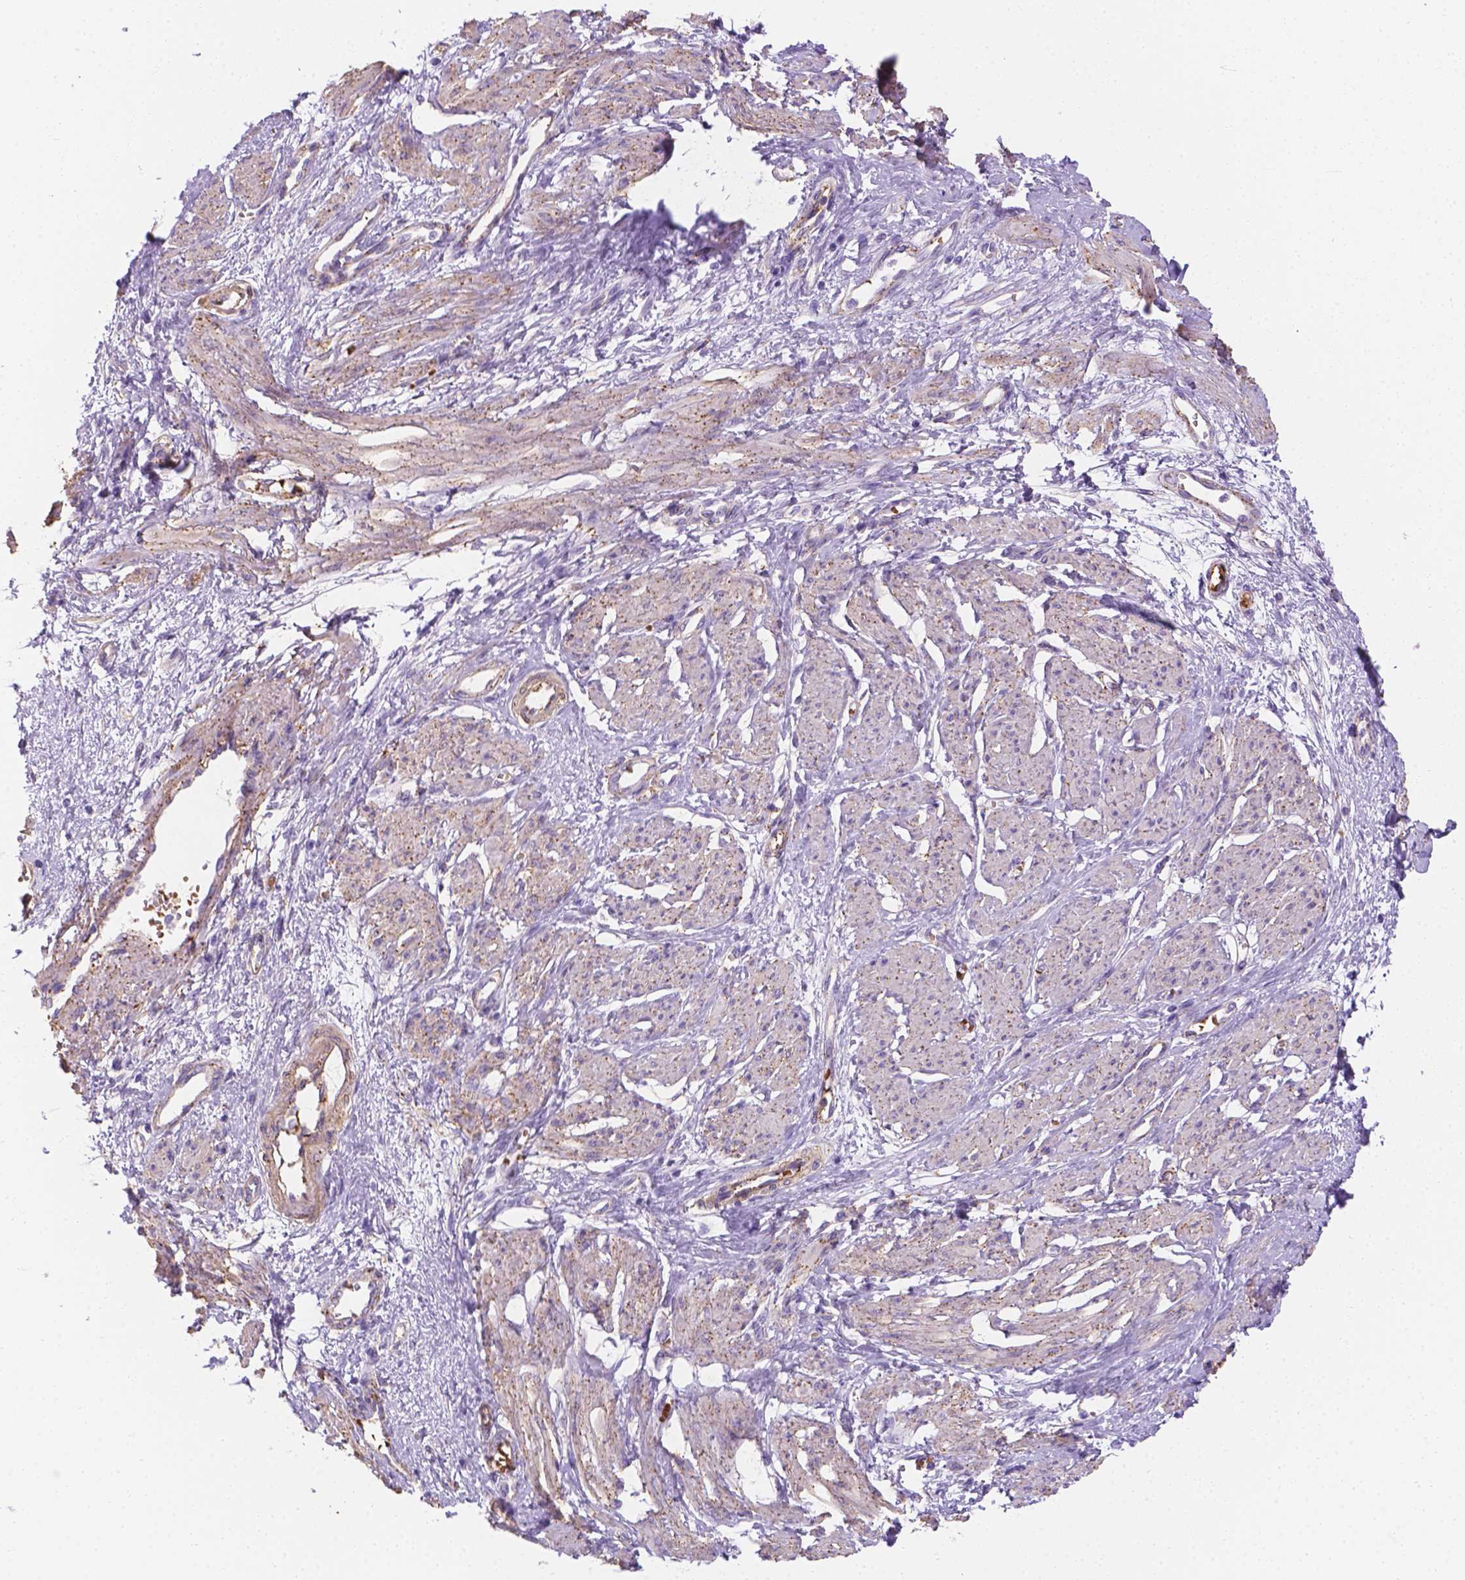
{"staining": {"intensity": "weak", "quantity": ">75%", "location": "cytoplasmic/membranous"}, "tissue": "smooth muscle", "cell_type": "Smooth muscle cells", "image_type": "normal", "snomed": [{"axis": "morphology", "description": "Normal tissue, NOS"}, {"axis": "topography", "description": "Smooth muscle"}, {"axis": "topography", "description": "Uterus"}], "caption": "There is low levels of weak cytoplasmic/membranous staining in smooth muscle cells of benign smooth muscle, as demonstrated by immunohistochemical staining (brown color).", "gene": "SLC40A1", "patient": {"sex": "female", "age": 39}}